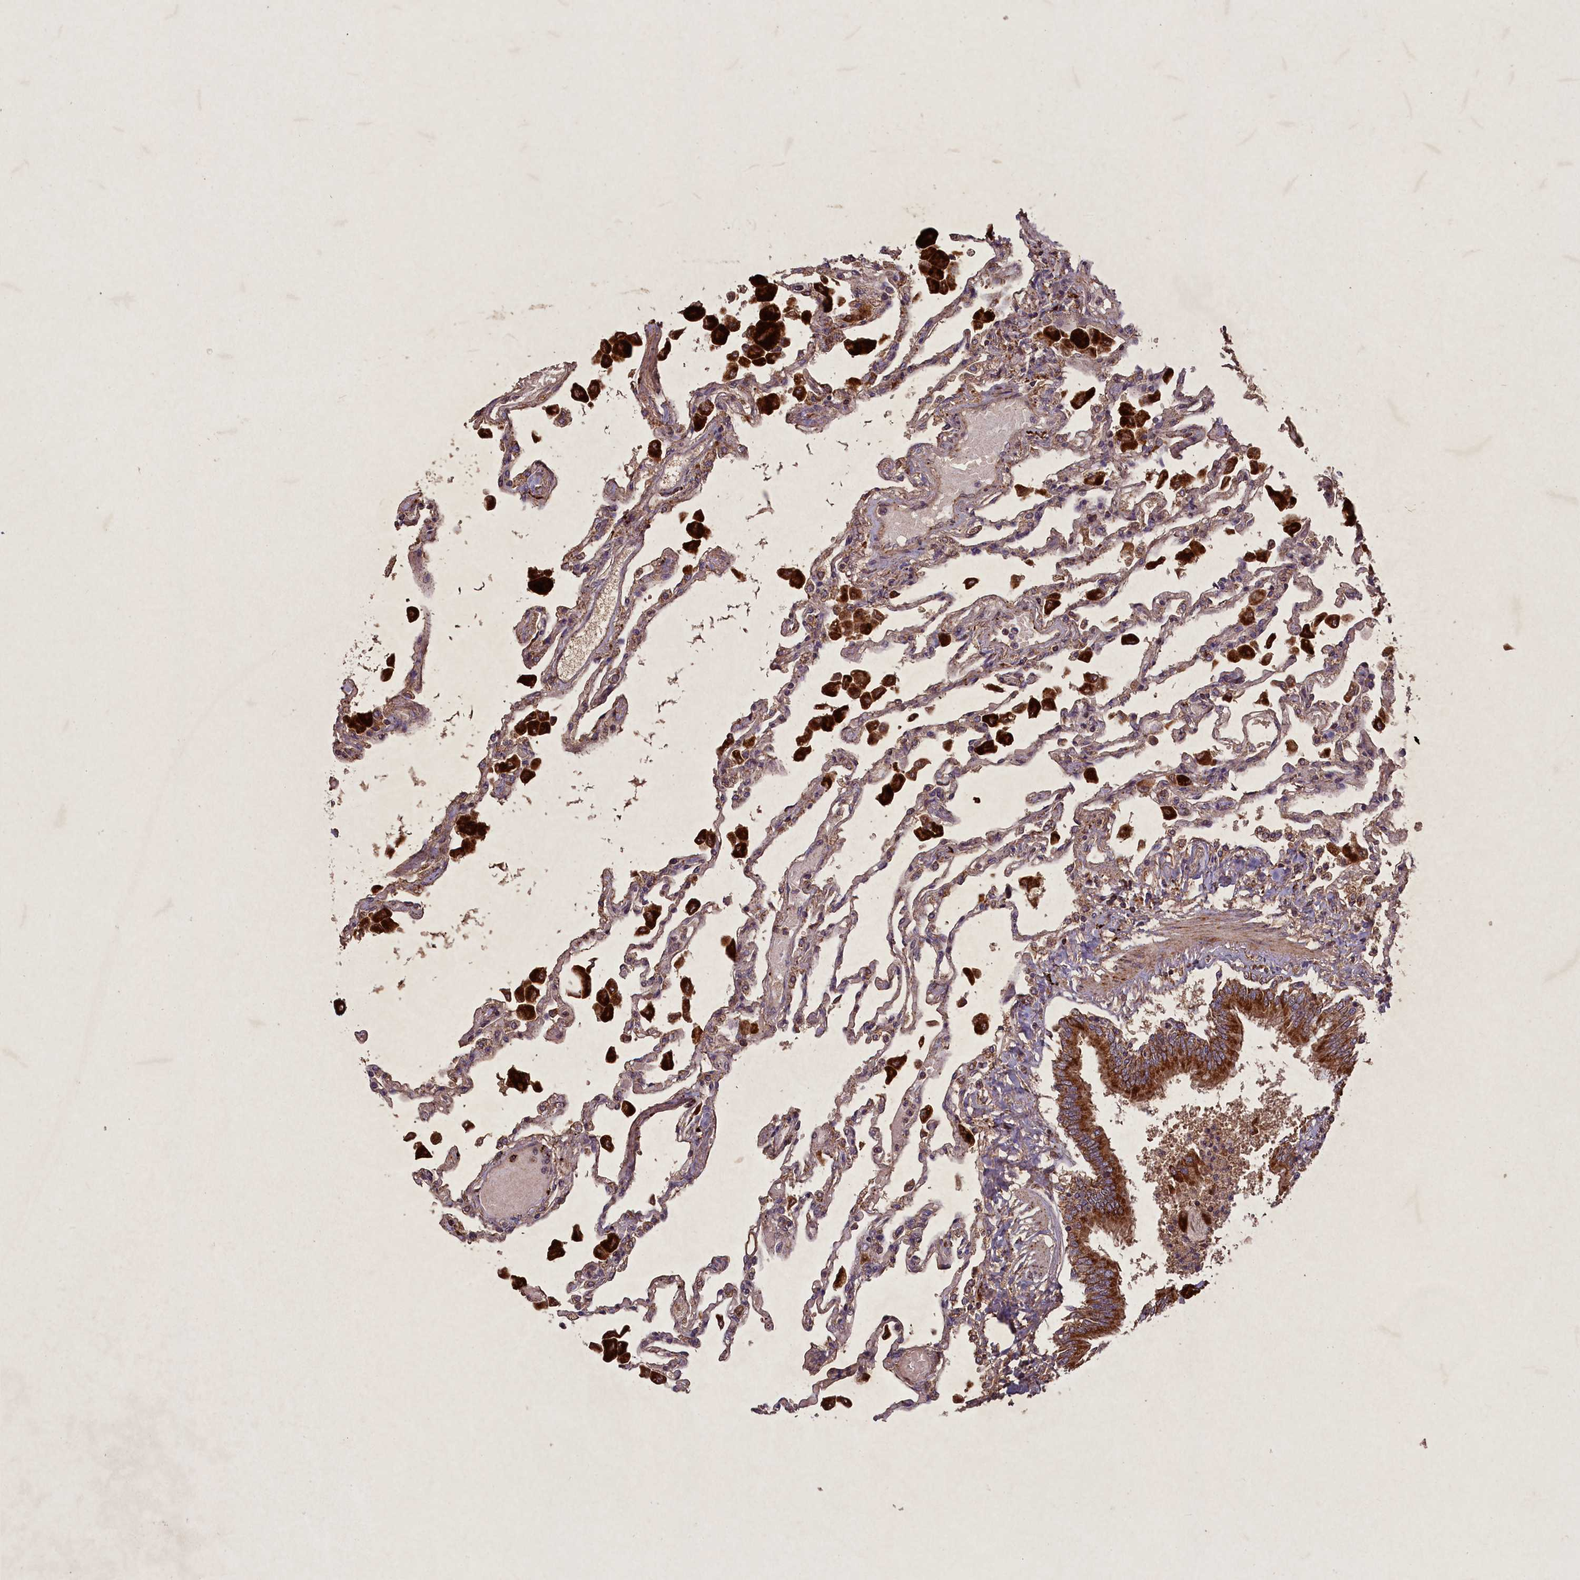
{"staining": {"intensity": "moderate", "quantity": ">75%", "location": "cytoplasmic/membranous"}, "tissue": "lung", "cell_type": "Alveolar cells", "image_type": "normal", "snomed": [{"axis": "morphology", "description": "Normal tissue, NOS"}, {"axis": "topography", "description": "Bronchus"}, {"axis": "topography", "description": "Lung"}], "caption": "Moderate cytoplasmic/membranous protein staining is present in about >75% of alveolar cells in lung. Immunohistochemistry (ihc) stains the protein in brown and the nuclei are stained blue.", "gene": "CIAO2B", "patient": {"sex": "female", "age": 49}}